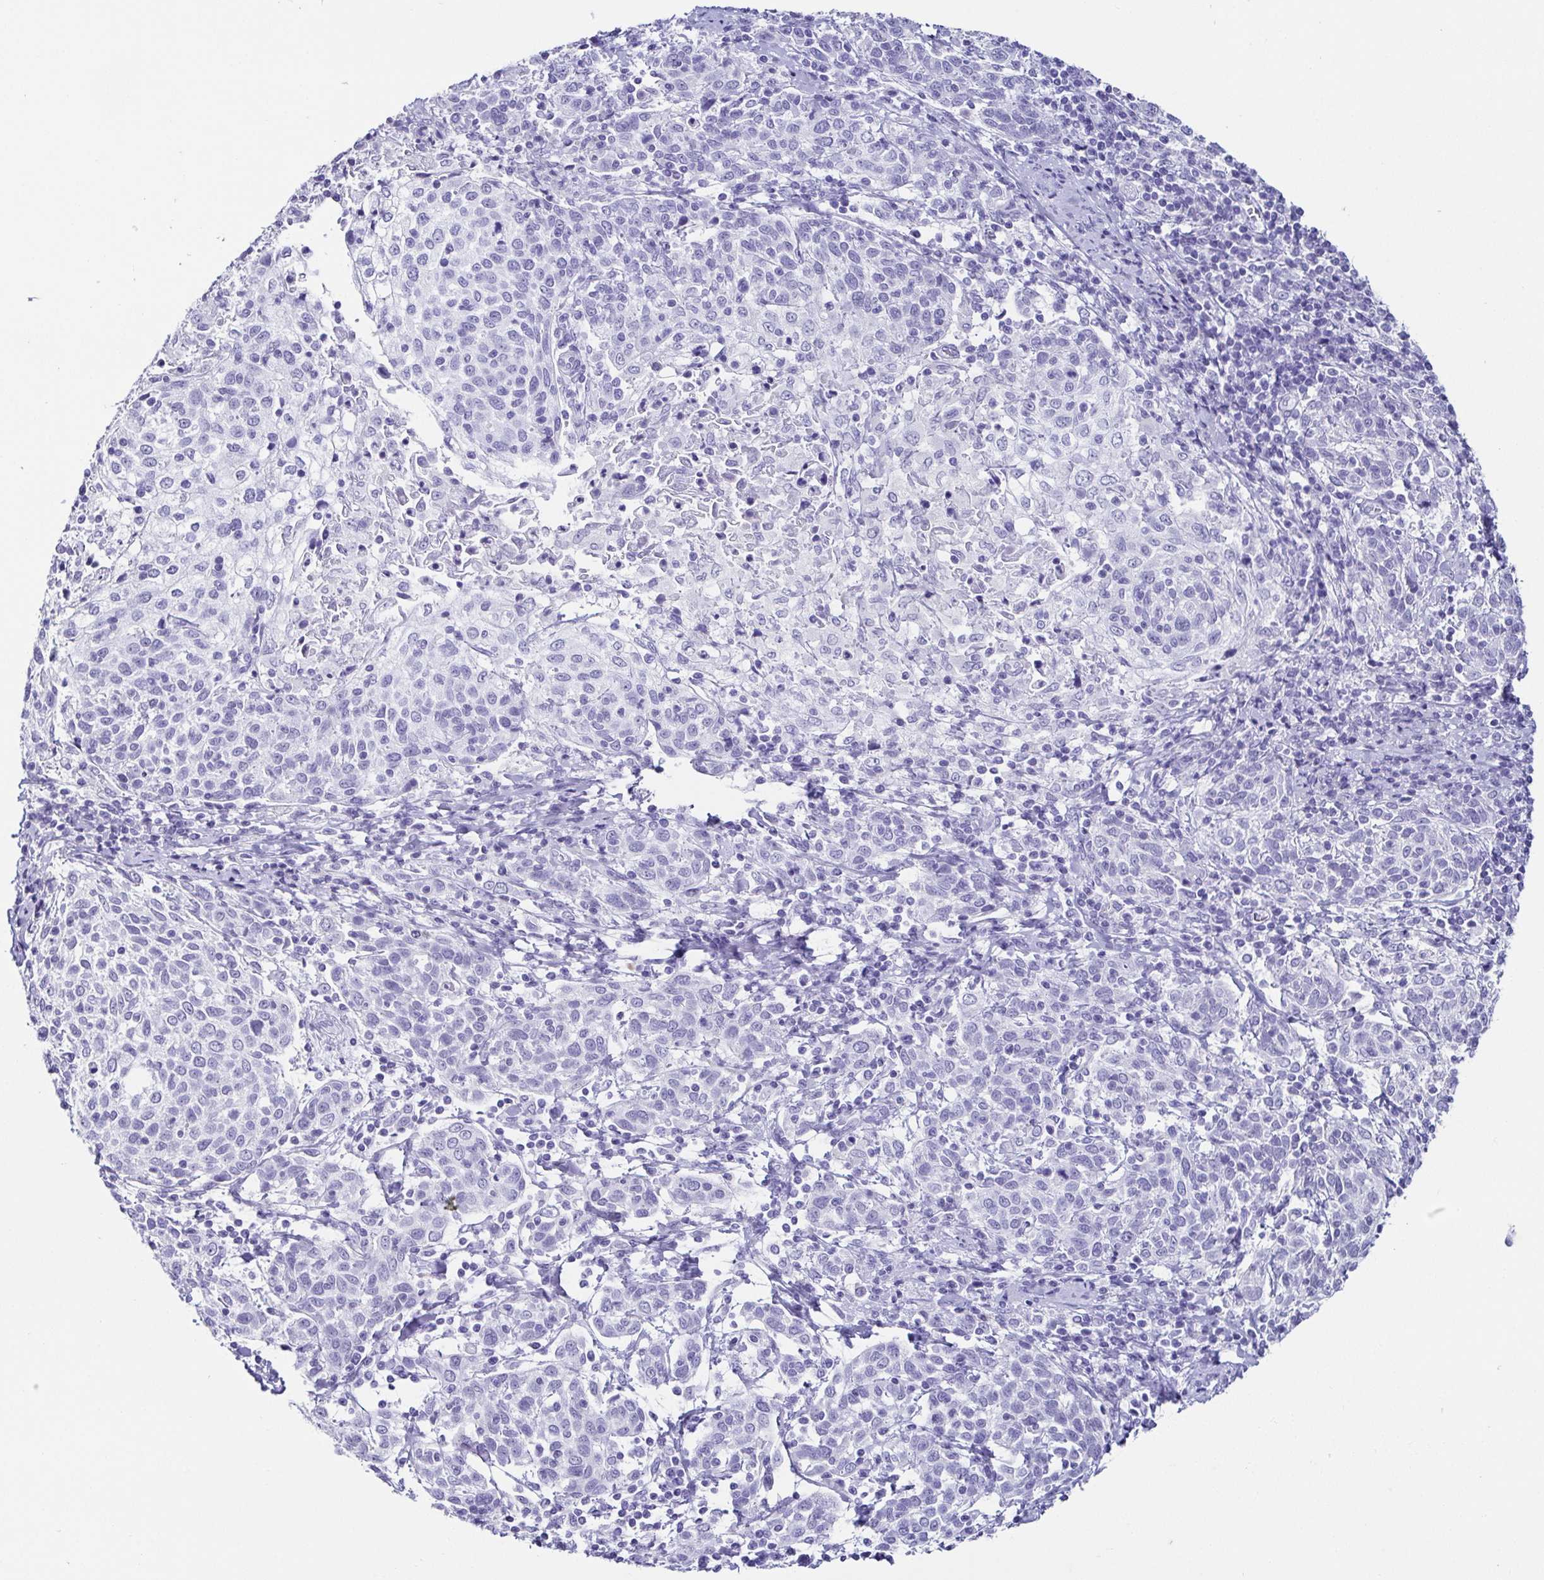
{"staining": {"intensity": "negative", "quantity": "none", "location": "none"}, "tissue": "cervical cancer", "cell_type": "Tumor cells", "image_type": "cancer", "snomed": [{"axis": "morphology", "description": "Squamous cell carcinoma, NOS"}, {"axis": "topography", "description": "Cervix"}], "caption": "This is a micrograph of immunohistochemistry staining of squamous cell carcinoma (cervical), which shows no positivity in tumor cells. (Brightfield microscopy of DAB immunohistochemistry (IHC) at high magnification).", "gene": "TNNT2", "patient": {"sex": "female", "age": 61}}